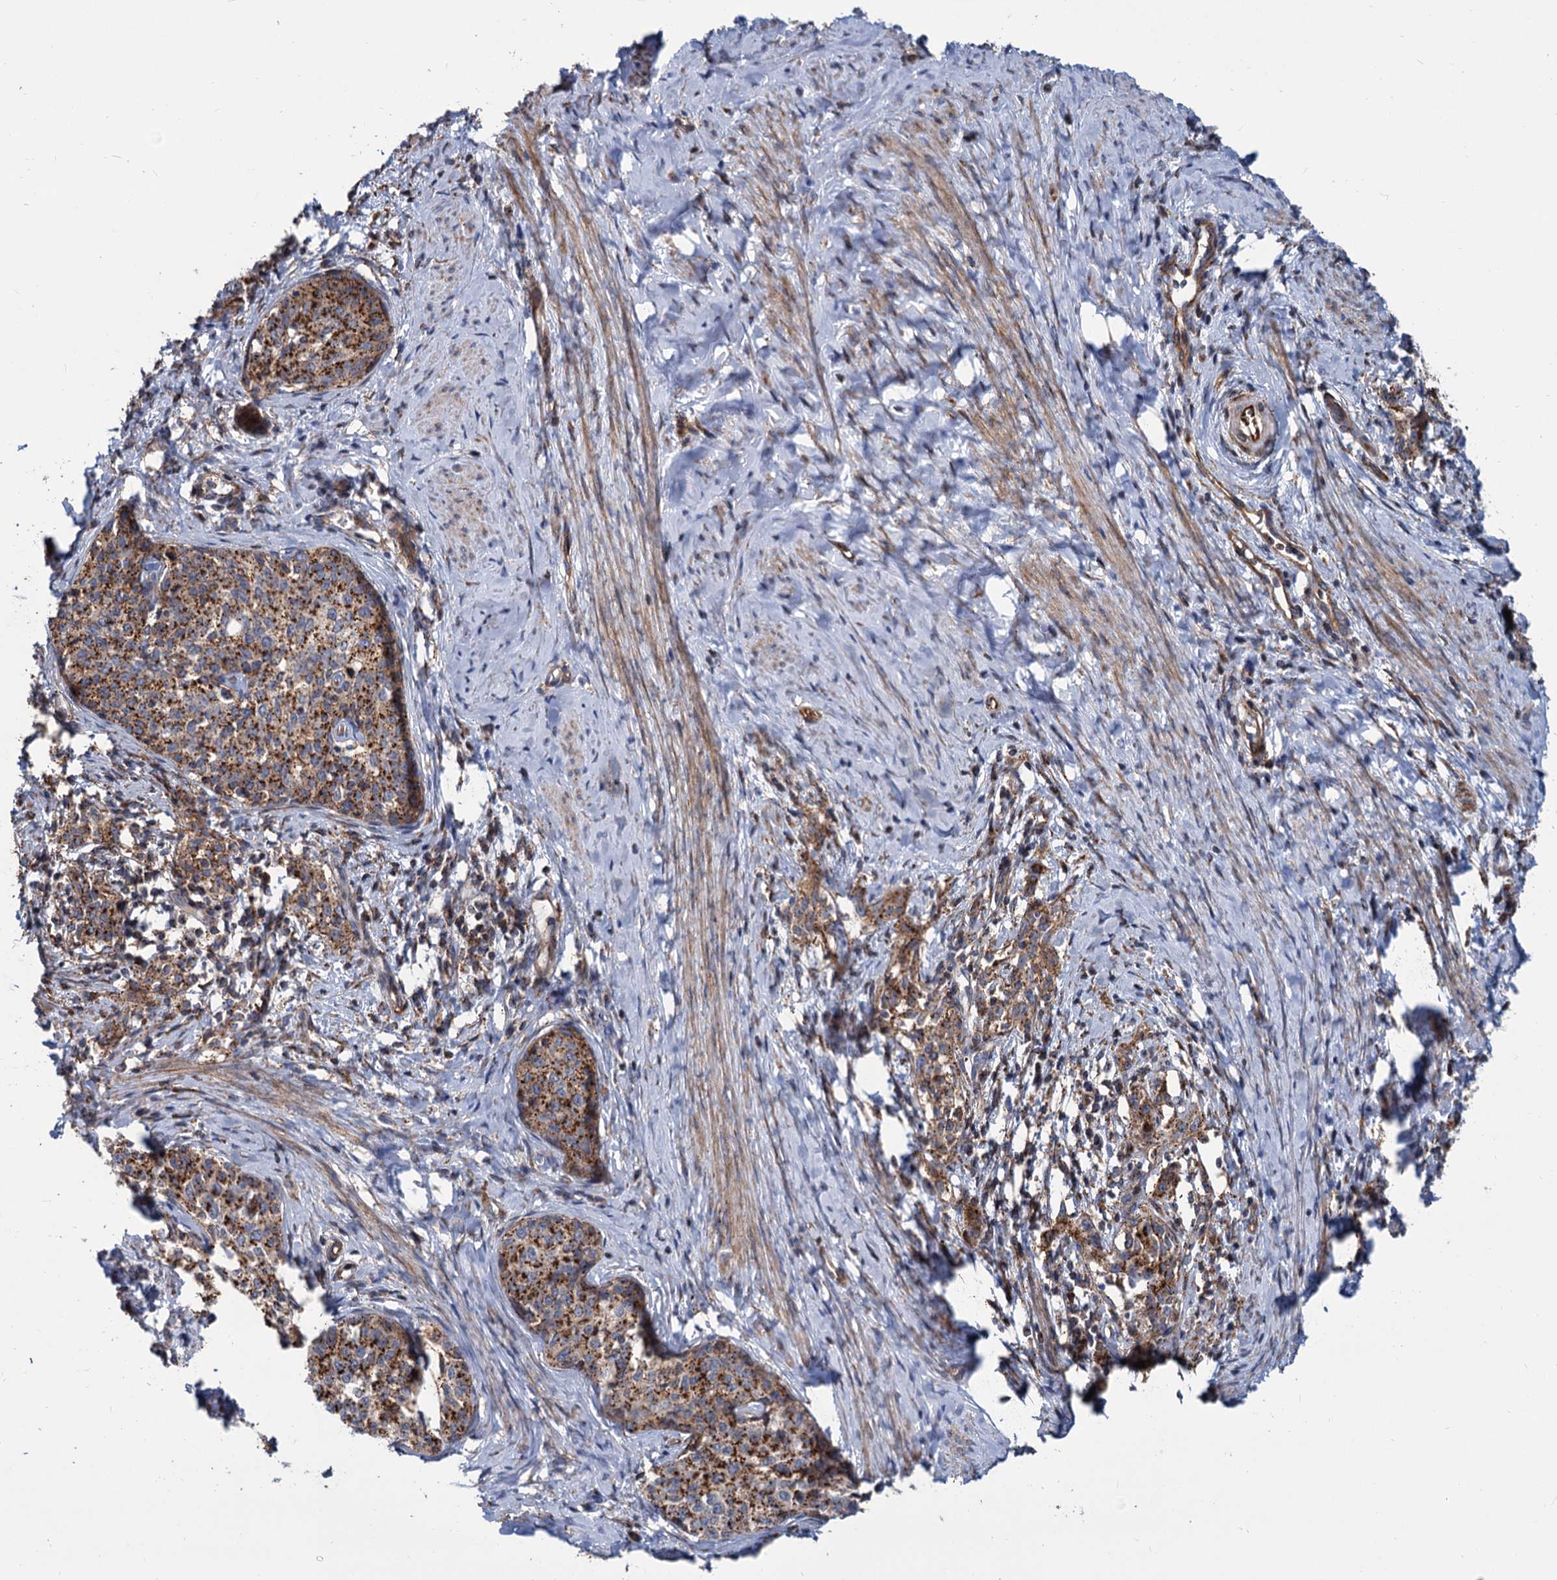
{"staining": {"intensity": "strong", "quantity": ">75%", "location": "cytoplasmic/membranous"}, "tissue": "cervical cancer", "cell_type": "Tumor cells", "image_type": "cancer", "snomed": [{"axis": "morphology", "description": "Squamous cell carcinoma, NOS"}, {"axis": "morphology", "description": "Adenocarcinoma, NOS"}, {"axis": "topography", "description": "Cervix"}], "caption": "Protein staining of squamous cell carcinoma (cervical) tissue reveals strong cytoplasmic/membranous staining in about >75% of tumor cells.", "gene": "PSEN1", "patient": {"sex": "female", "age": 52}}